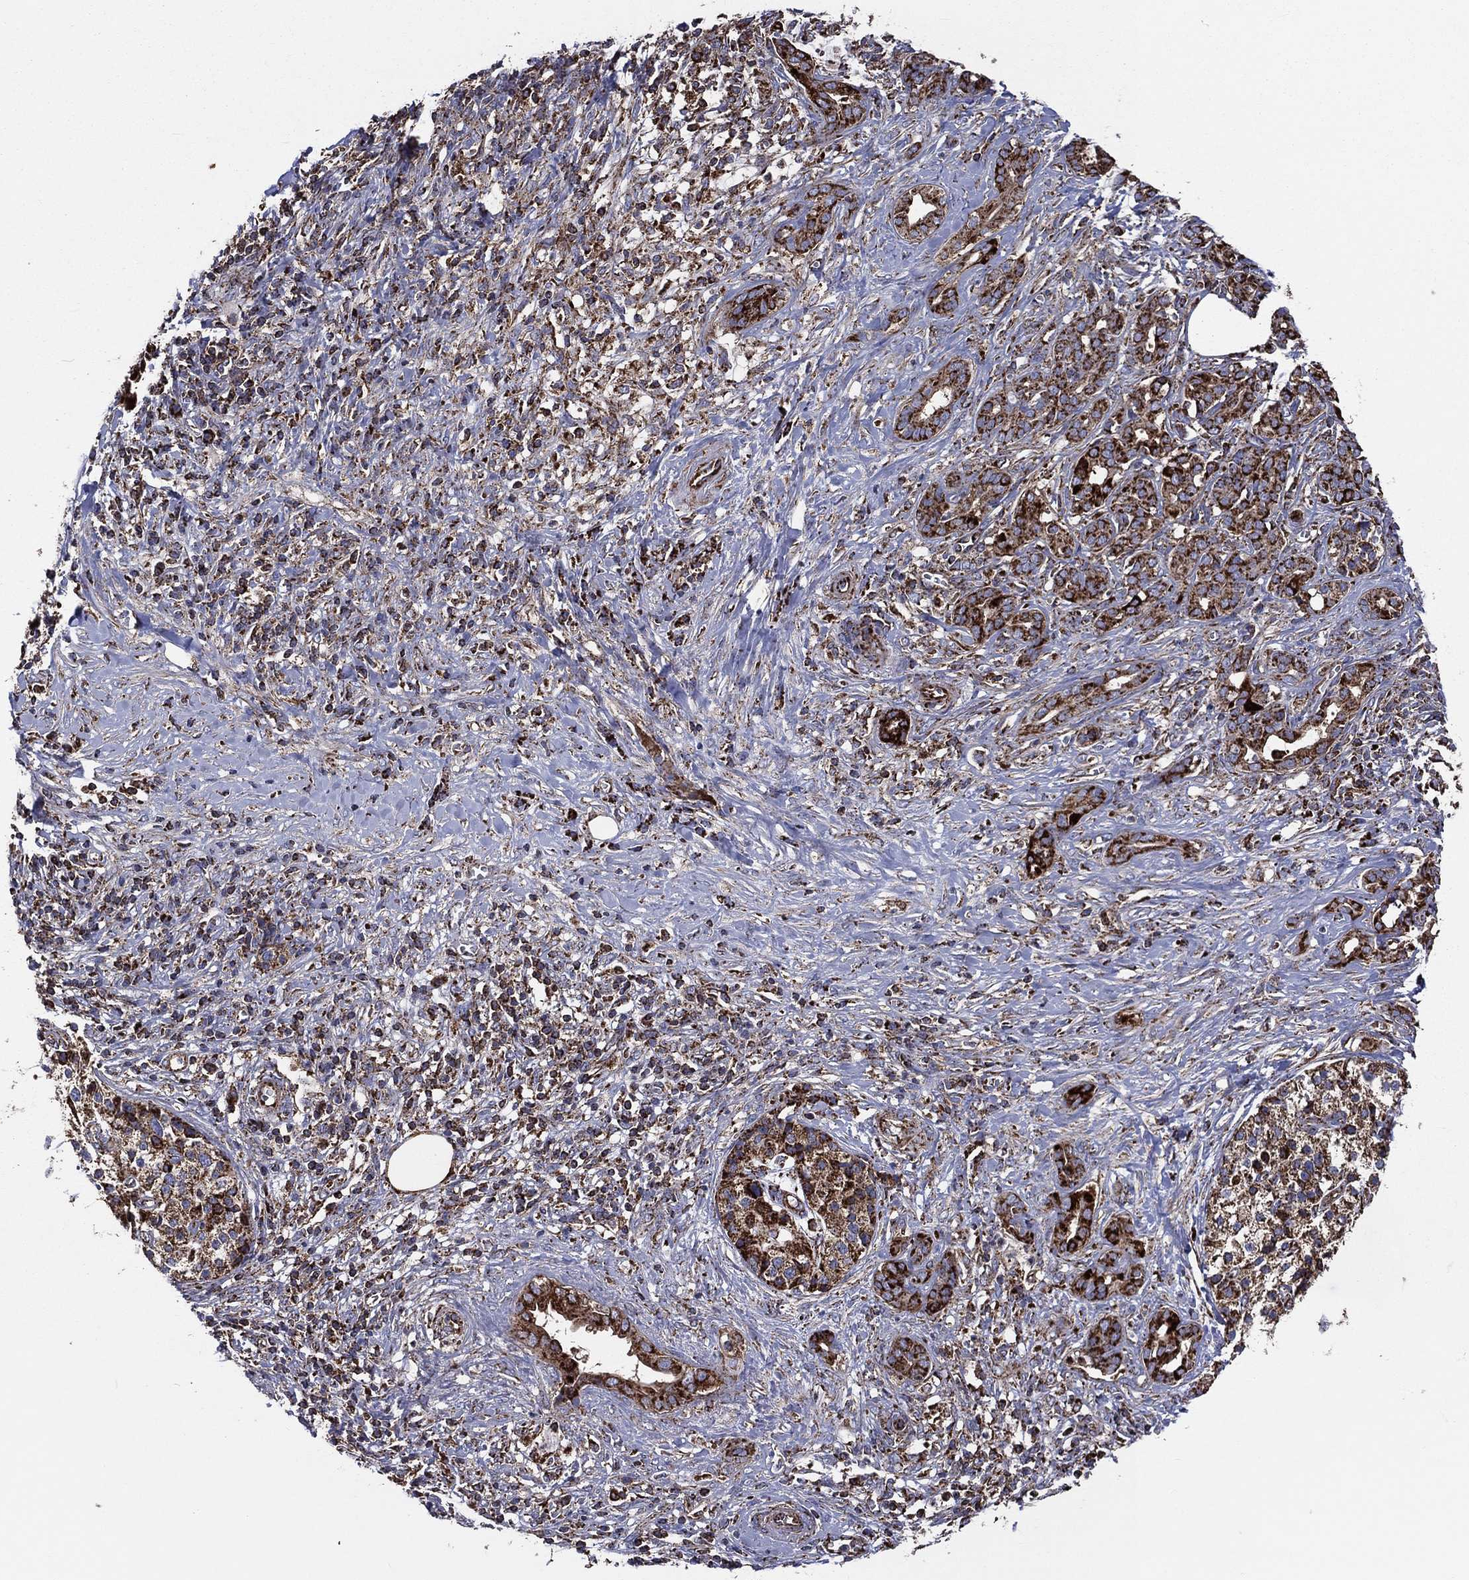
{"staining": {"intensity": "strong", "quantity": ">75%", "location": "cytoplasmic/membranous"}, "tissue": "pancreatic cancer", "cell_type": "Tumor cells", "image_type": "cancer", "snomed": [{"axis": "morphology", "description": "Adenocarcinoma, NOS"}, {"axis": "topography", "description": "Pancreas"}], "caption": "Human pancreatic adenocarcinoma stained with a brown dye exhibits strong cytoplasmic/membranous positive positivity in about >75% of tumor cells.", "gene": "ANKRD37", "patient": {"sex": "male", "age": 61}}